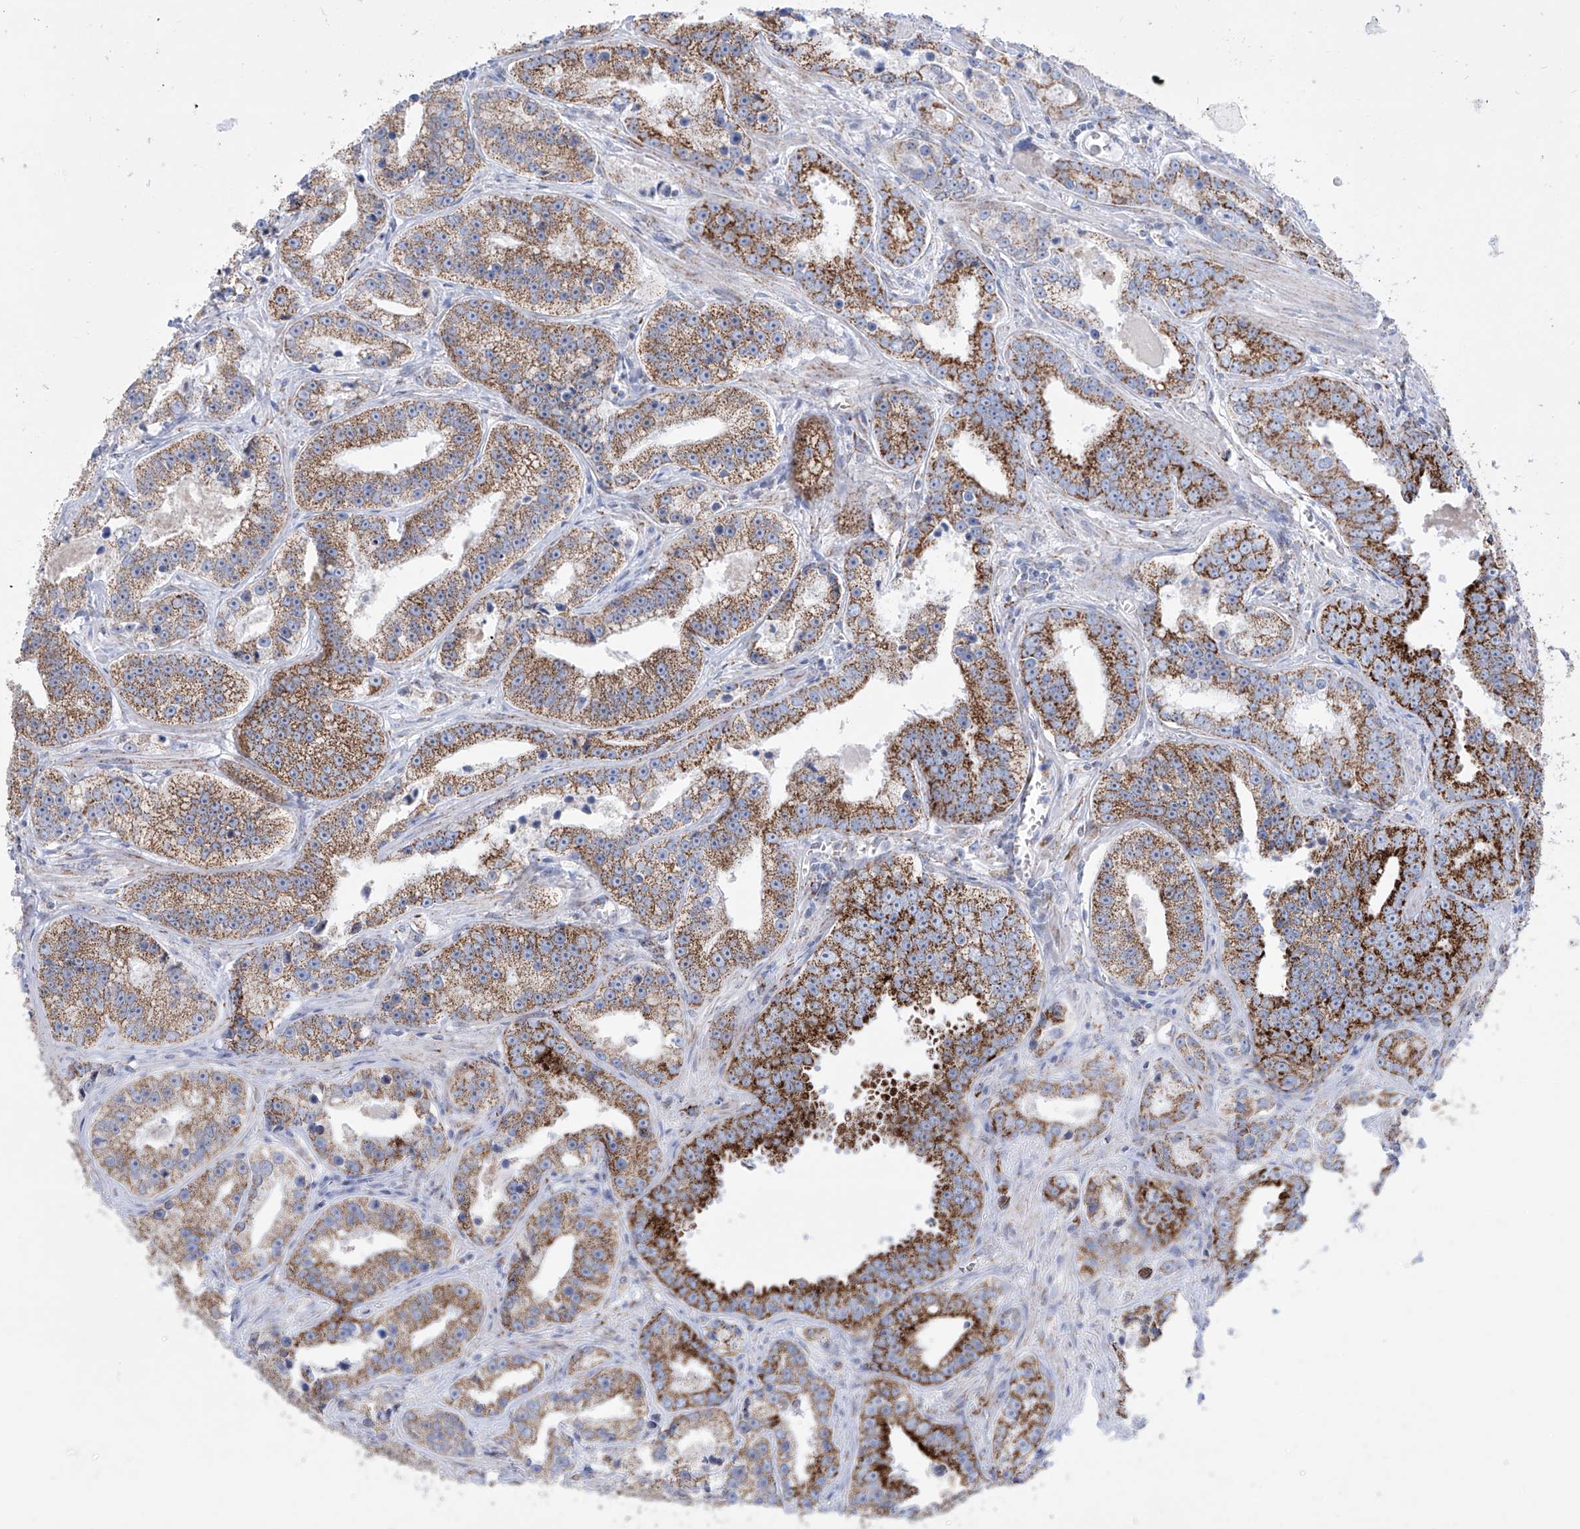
{"staining": {"intensity": "strong", "quantity": ">75%", "location": "cytoplasmic/membranous"}, "tissue": "prostate cancer", "cell_type": "Tumor cells", "image_type": "cancer", "snomed": [{"axis": "morphology", "description": "Adenocarcinoma, High grade"}, {"axis": "topography", "description": "Prostate"}], "caption": "The micrograph reveals immunohistochemical staining of prostate cancer. There is strong cytoplasmic/membranous expression is present in approximately >75% of tumor cells. The staining is performed using DAB brown chromogen to label protein expression. The nuclei are counter-stained blue using hematoxylin.", "gene": "ALDH6A1", "patient": {"sex": "male", "age": 62}}